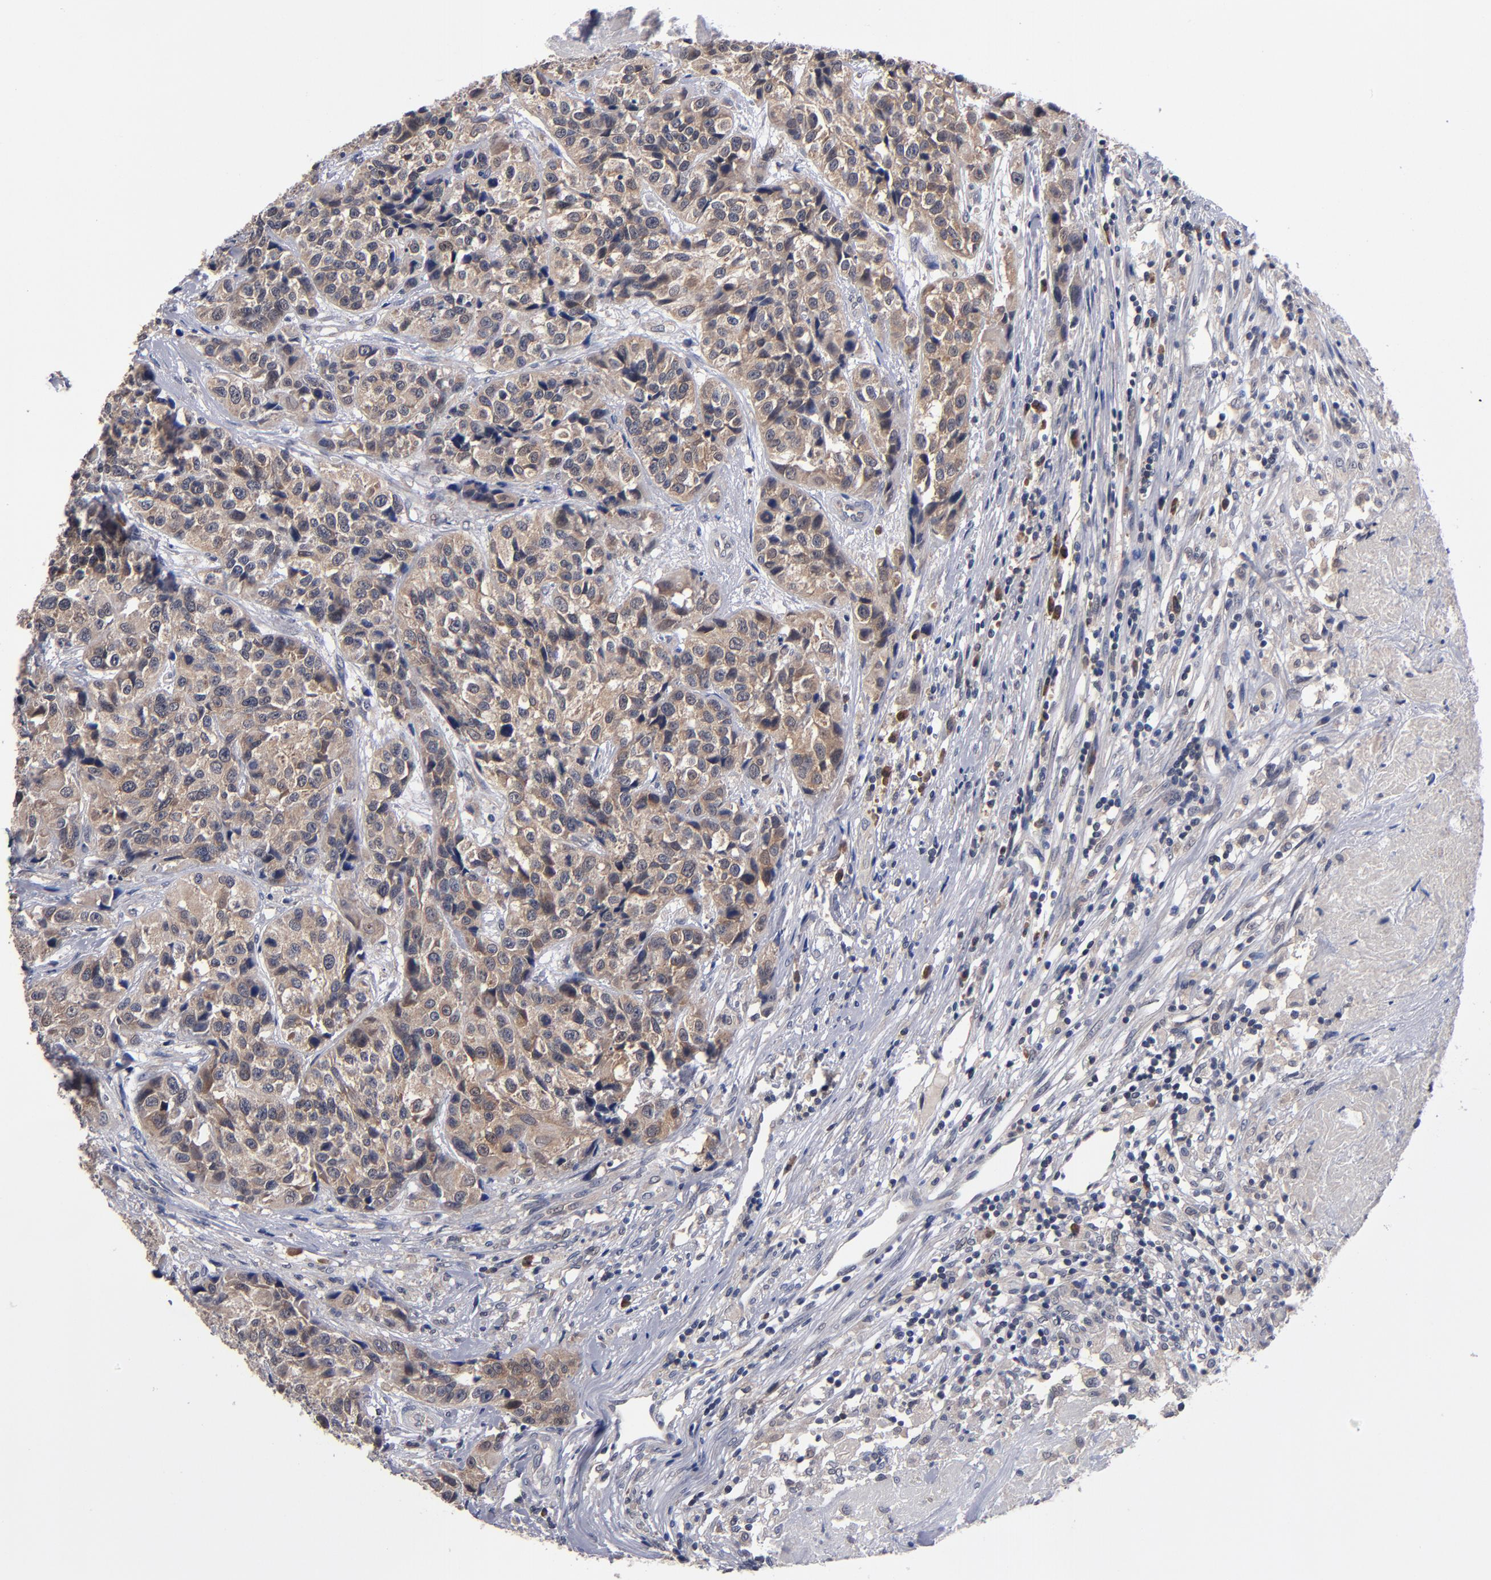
{"staining": {"intensity": "weak", "quantity": "25%-75%", "location": "cytoplasmic/membranous"}, "tissue": "urothelial cancer", "cell_type": "Tumor cells", "image_type": "cancer", "snomed": [{"axis": "morphology", "description": "Urothelial carcinoma, High grade"}, {"axis": "topography", "description": "Urinary bladder"}], "caption": "Urothelial carcinoma (high-grade) stained with immunohistochemistry (IHC) exhibits weak cytoplasmic/membranous expression in about 25%-75% of tumor cells. The staining was performed using DAB to visualize the protein expression in brown, while the nuclei were stained in blue with hematoxylin (Magnification: 20x).", "gene": "ALG13", "patient": {"sex": "female", "age": 81}}